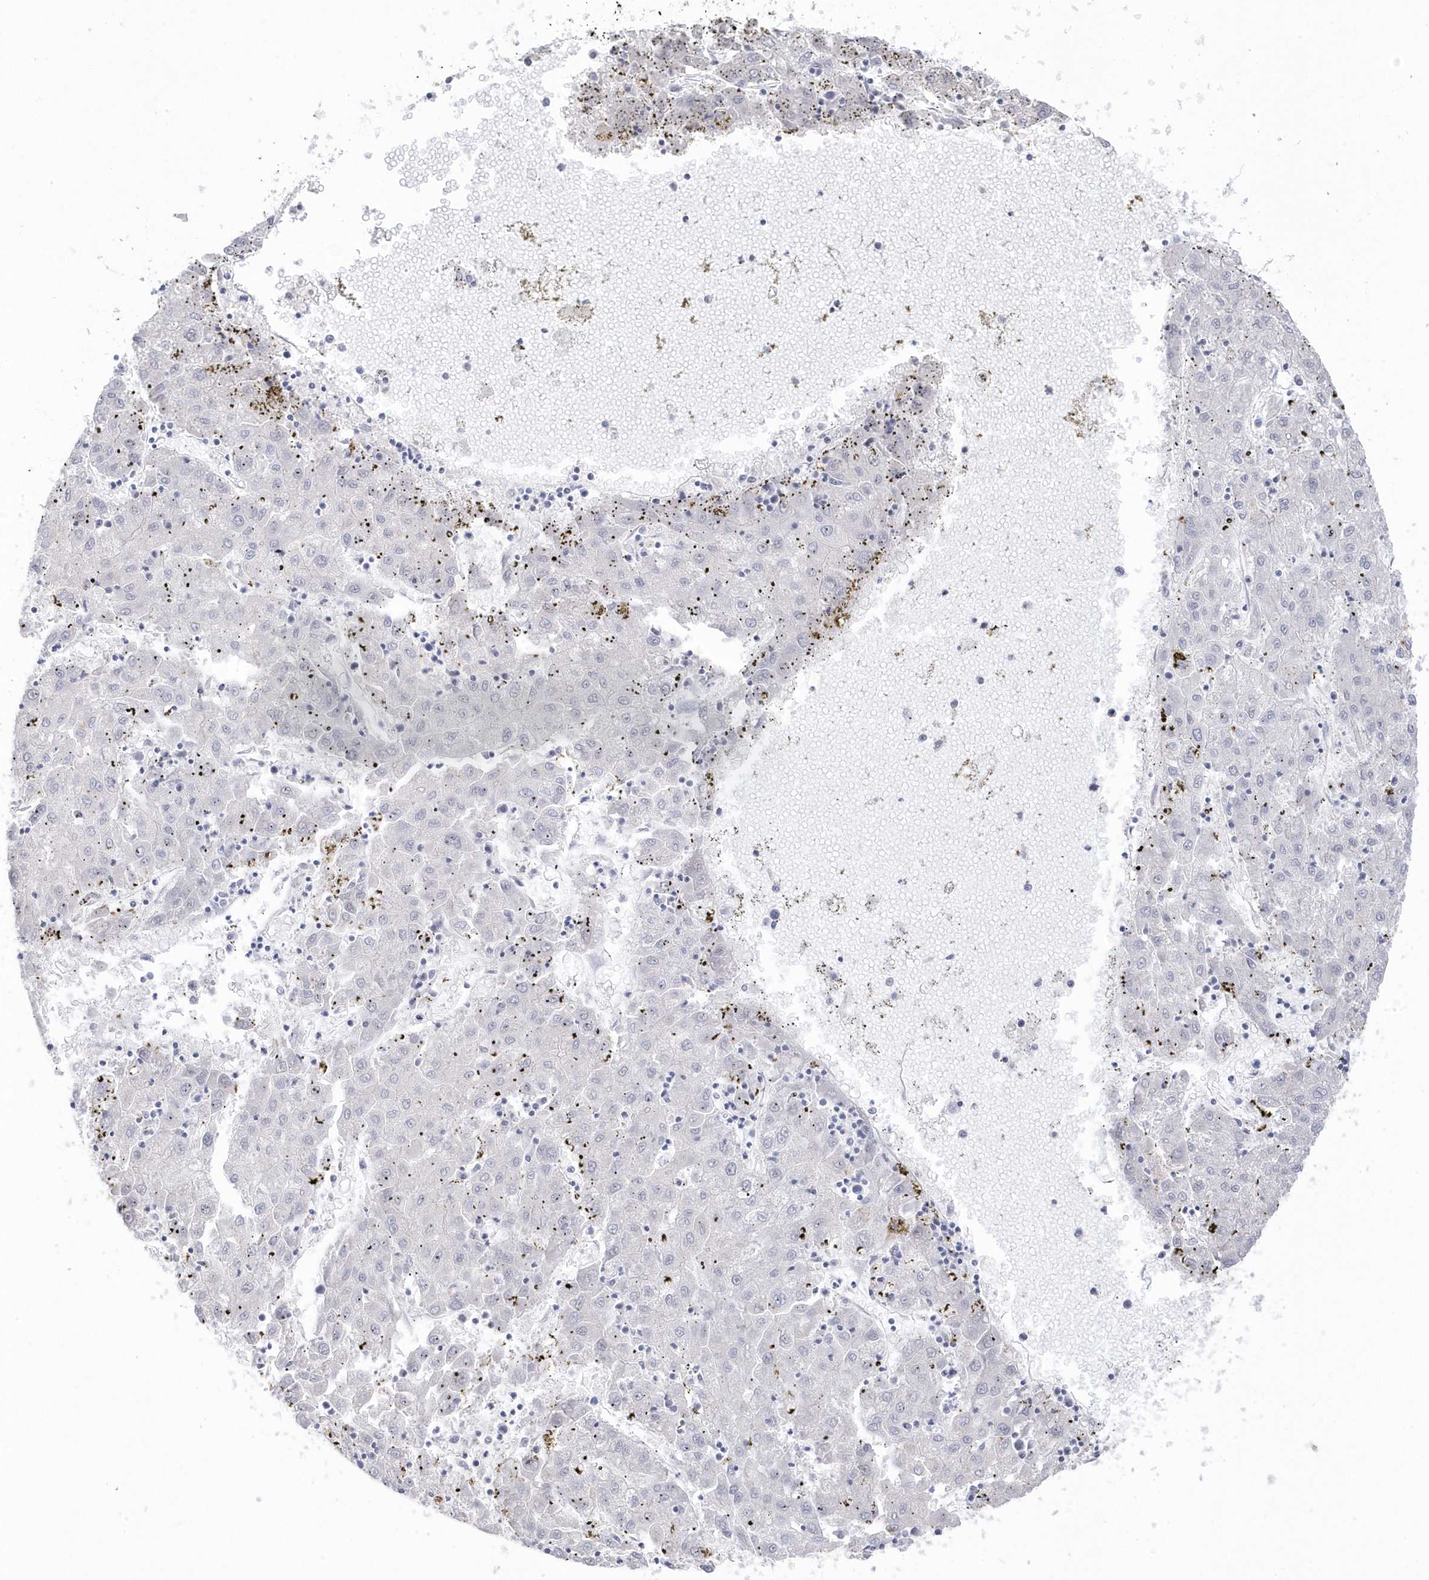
{"staining": {"intensity": "negative", "quantity": "none", "location": "none"}, "tissue": "liver cancer", "cell_type": "Tumor cells", "image_type": "cancer", "snomed": [{"axis": "morphology", "description": "Carcinoma, Hepatocellular, NOS"}, {"axis": "topography", "description": "Liver"}], "caption": "Photomicrograph shows no significant protein staining in tumor cells of hepatocellular carcinoma (liver).", "gene": "GTPBP6", "patient": {"sex": "male", "age": 72}}